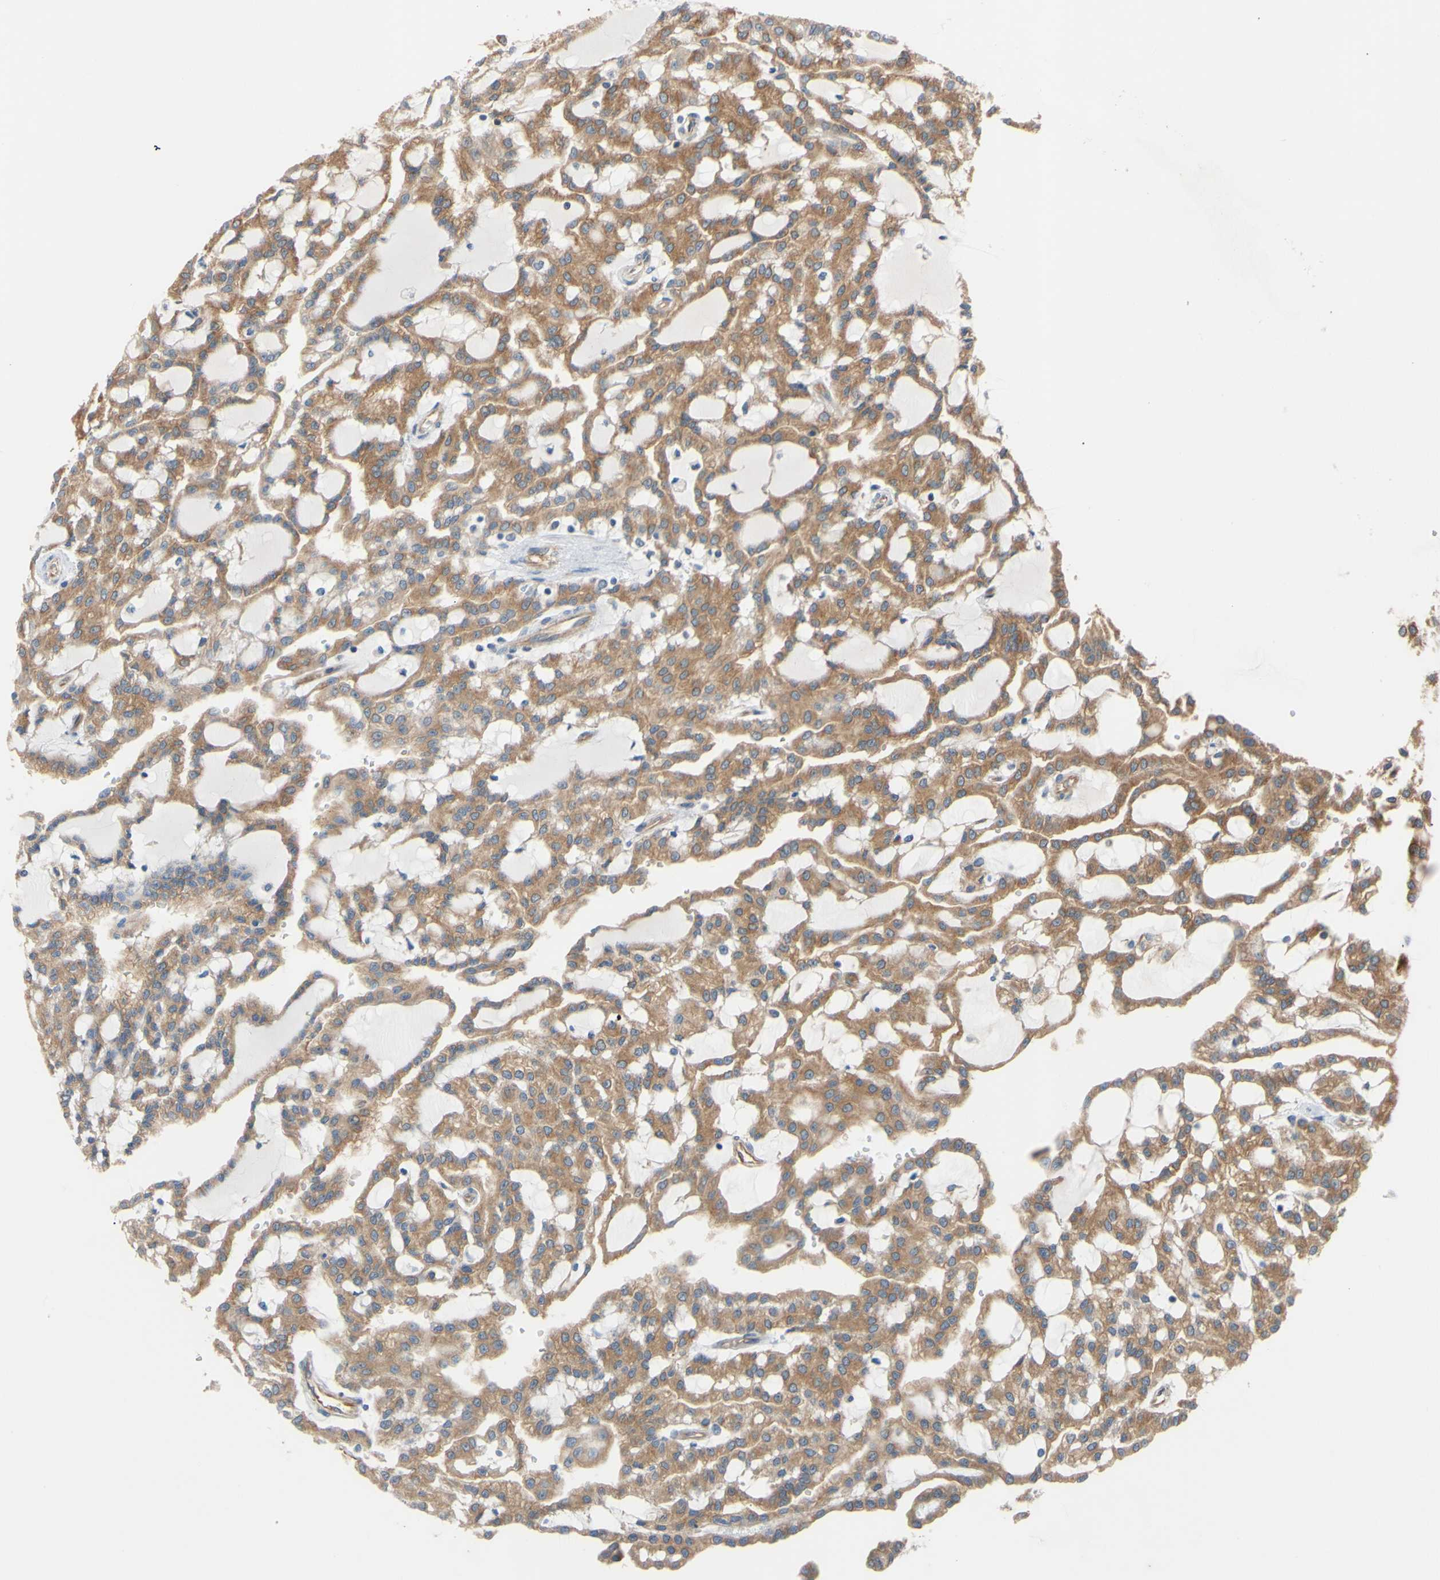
{"staining": {"intensity": "moderate", "quantity": ">75%", "location": "cytoplasmic/membranous"}, "tissue": "renal cancer", "cell_type": "Tumor cells", "image_type": "cancer", "snomed": [{"axis": "morphology", "description": "Adenocarcinoma, NOS"}, {"axis": "topography", "description": "Kidney"}], "caption": "Renal adenocarcinoma stained with a protein marker reveals moderate staining in tumor cells.", "gene": "DYNLRB1", "patient": {"sex": "male", "age": 63}}